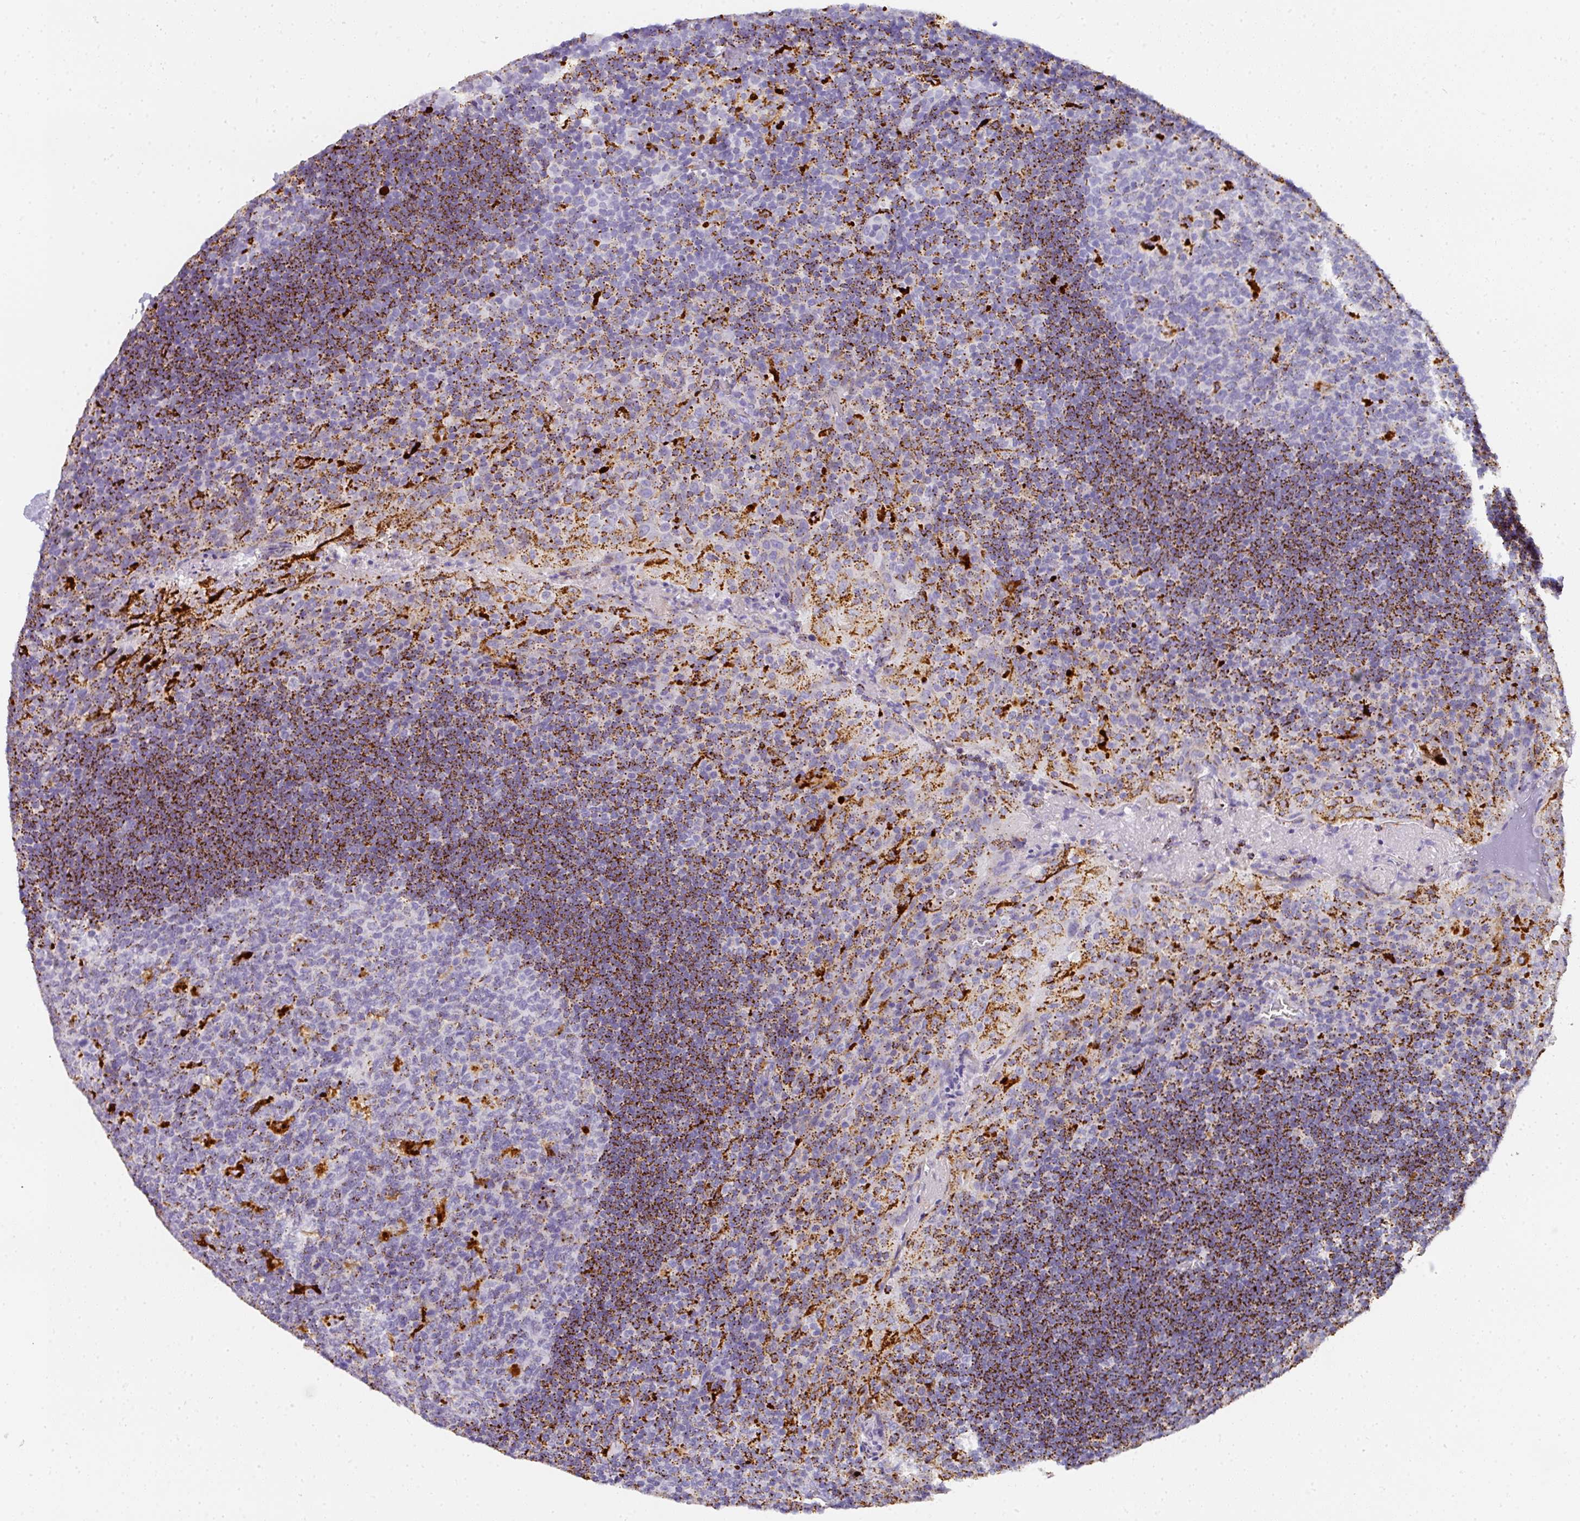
{"staining": {"intensity": "strong", "quantity": "<25%", "location": "cytoplasmic/membranous"}, "tissue": "tonsil", "cell_type": "Germinal center cells", "image_type": "normal", "snomed": [{"axis": "morphology", "description": "Normal tissue, NOS"}, {"axis": "topography", "description": "Tonsil"}], "caption": "Brown immunohistochemical staining in unremarkable tonsil displays strong cytoplasmic/membranous staining in approximately <25% of germinal center cells.", "gene": "MMACHC", "patient": {"sex": "male", "age": 17}}